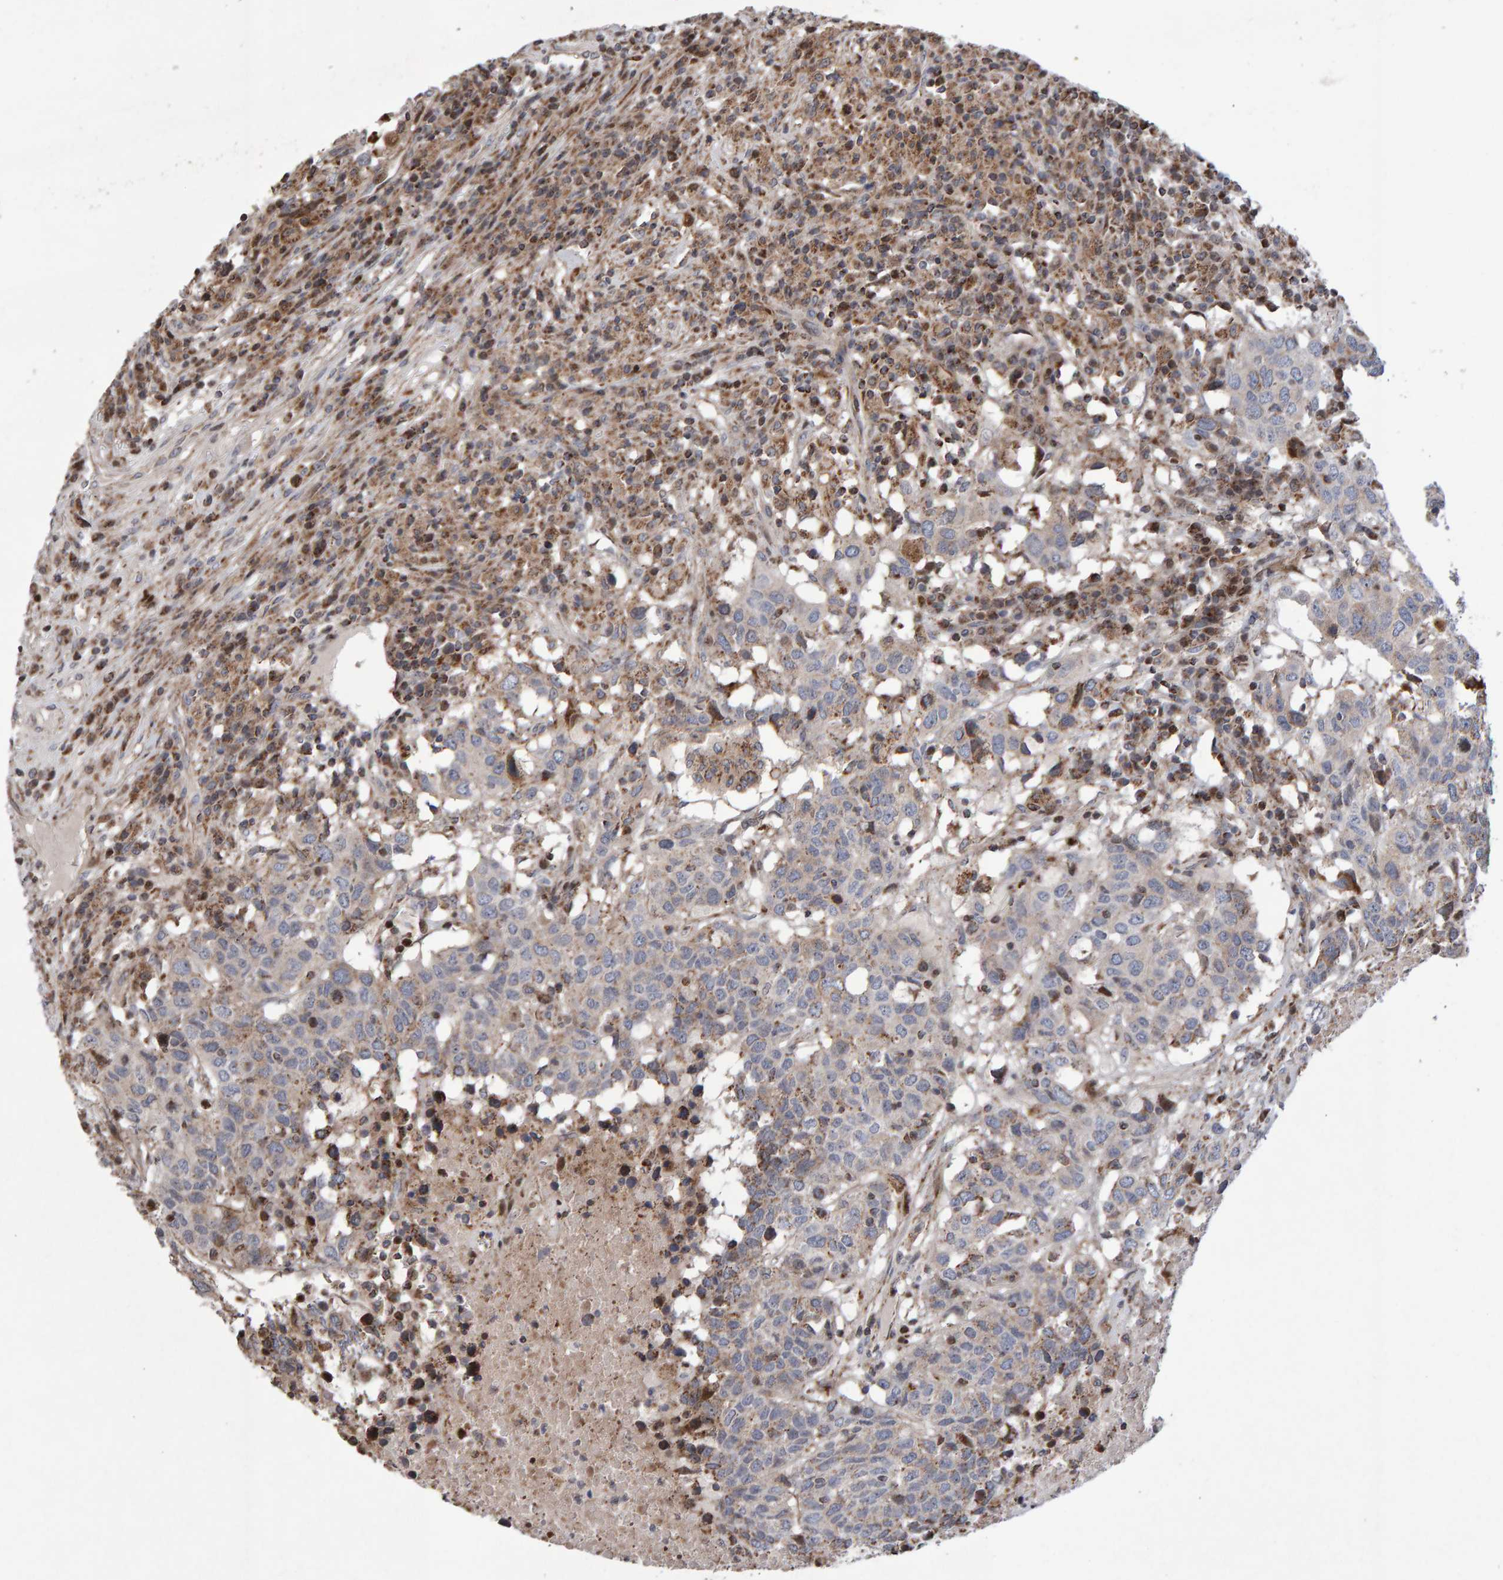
{"staining": {"intensity": "weak", "quantity": "<25%", "location": "cytoplasmic/membranous"}, "tissue": "head and neck cancer", "cell_type": "Tumor cells", "image_type": "cancer", "snomed": [{"axis": "morphology", "description": "Squamous cell carcinoma, NOS"}, {"axis": "topography", "description": "Head-Neck"}], "caption": "Human head and neck cancer (squamous cell carcinoma) stained for a protein using immunohistochemistry demonstrates no staining in tumor cells.", "gene": "PECR", "patient": {"sex": "male", "age": 66}}